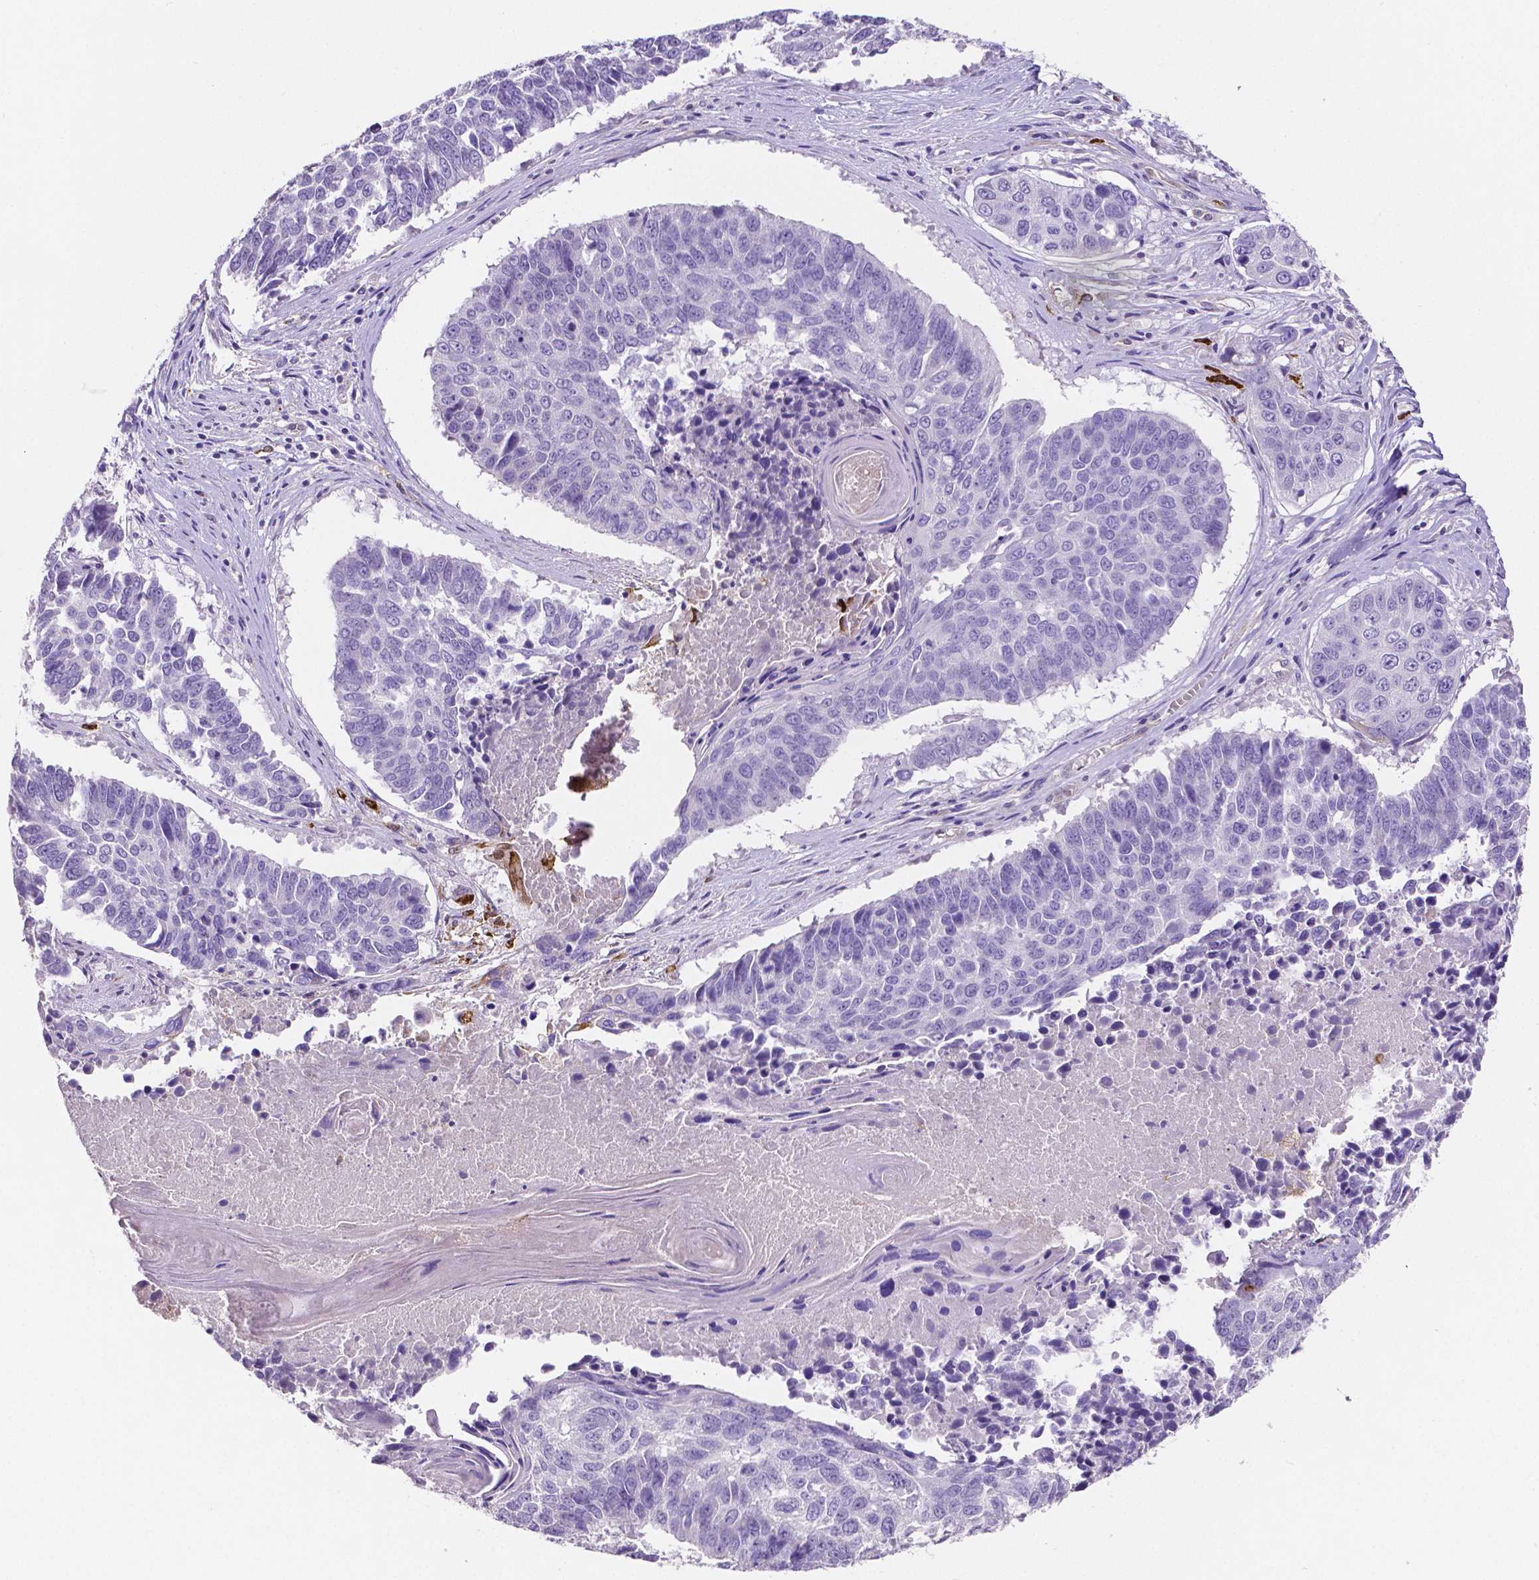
{"staining": {"intensity": "negative", "quantity": "none", "location": "none"}, "tissue": "lung cancer", "cell_type": "Tumor cells", "image_type": "cancer", "snomed": [{"axis": "morphology", "description": "Squamous cell carcinoma, NOS"}, {"axis": "topography", "description": "Lung"}], "caption": "IHC image of human lung cancer (squamous cell carcinoma) stained for a protein (brown), which shows no positivity in tumor cells. (DAB immunohistochemistry (IHC) with hematoxylin counter stain).", "gene": "MMP9", "patient": {"sex": "male", "age": 73}}